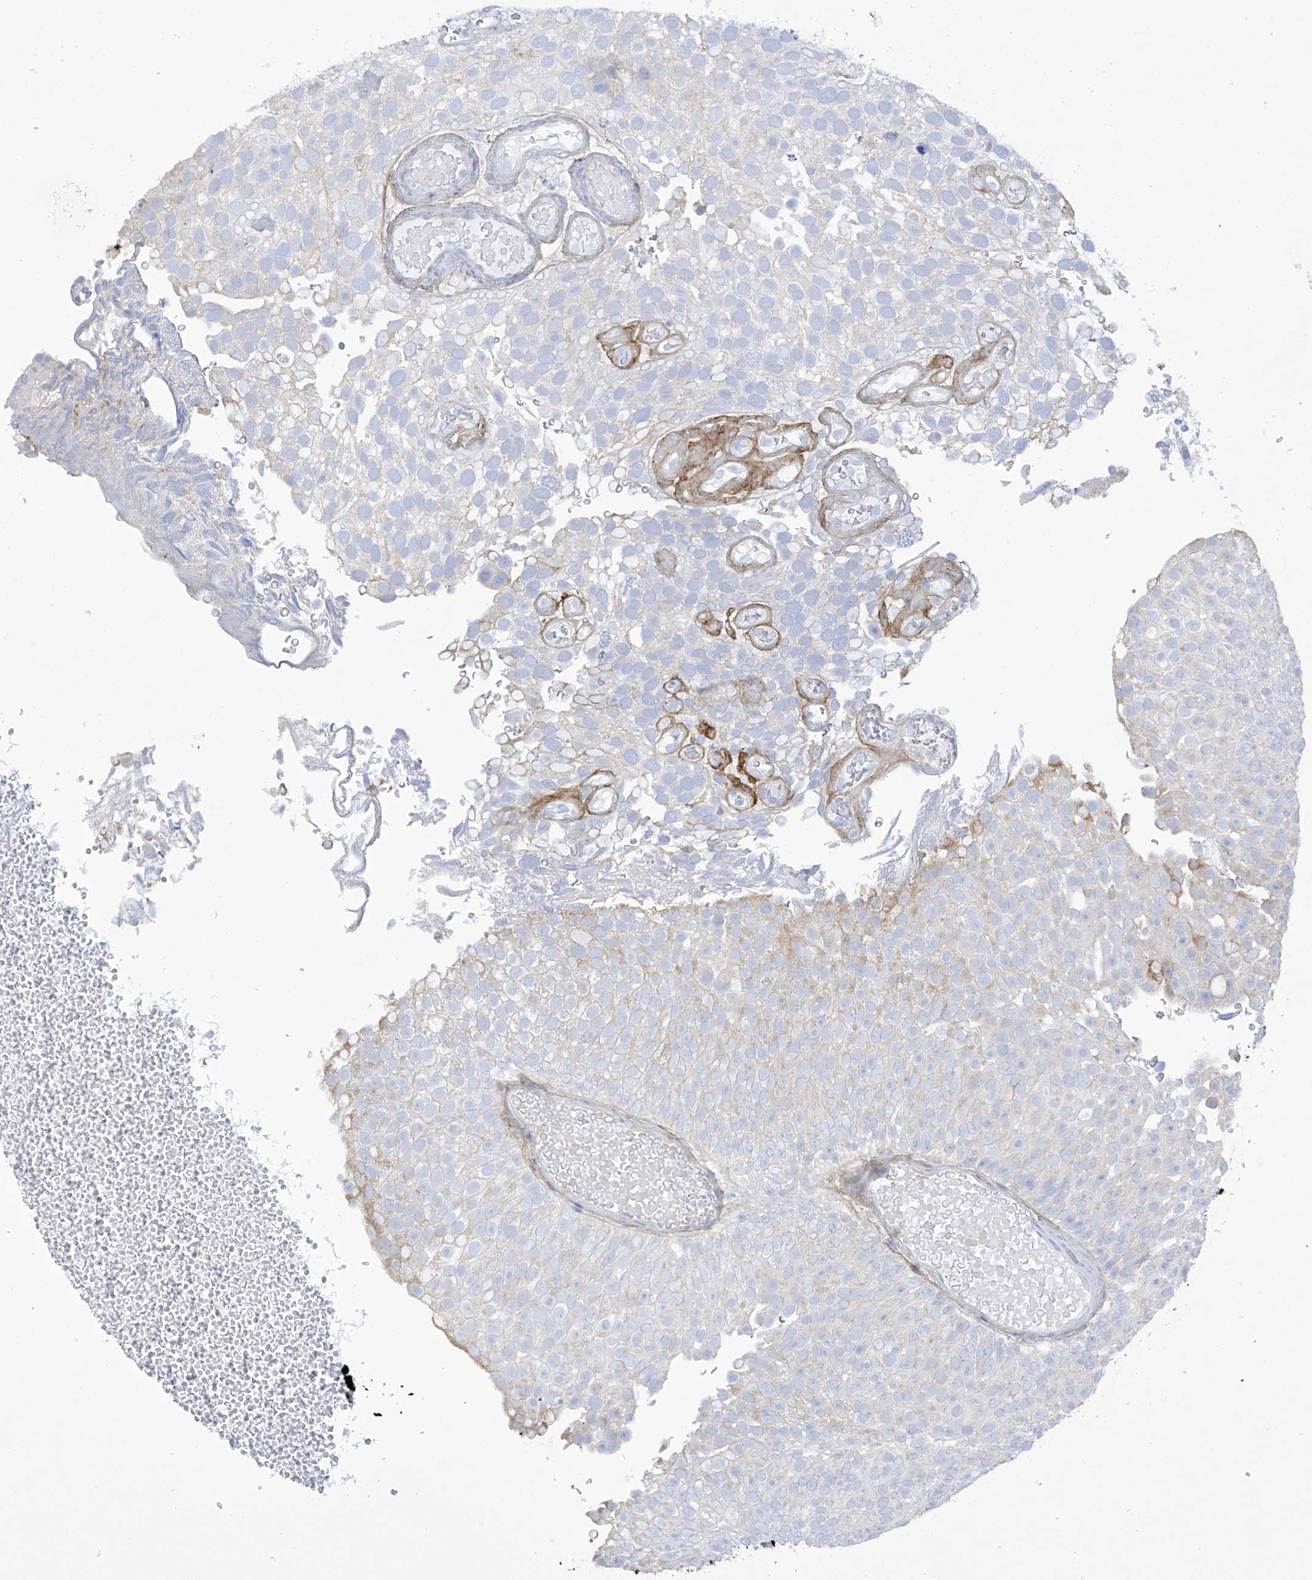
{"staining": {"intensity": "weak", "quantity": "<25%", "location": "cytoplasmic/membranous"}, "tissue": "urothelial cancer", "cell_type": "Tumor cells", "image_type": "cancer", "snomed": [{"axis": "morphology", "description": "Urothelial carcinoma, Low grade"}, {"axis": "topography", "description": "Urinary bladder"}], "caption": "This is an immunohistochemistry micrograph of urothelial carcinoma (low-grade). There is no staining in tumor cells.", "gene": "TRMT2B", "patient": {"sex": "male", "age": 78}}